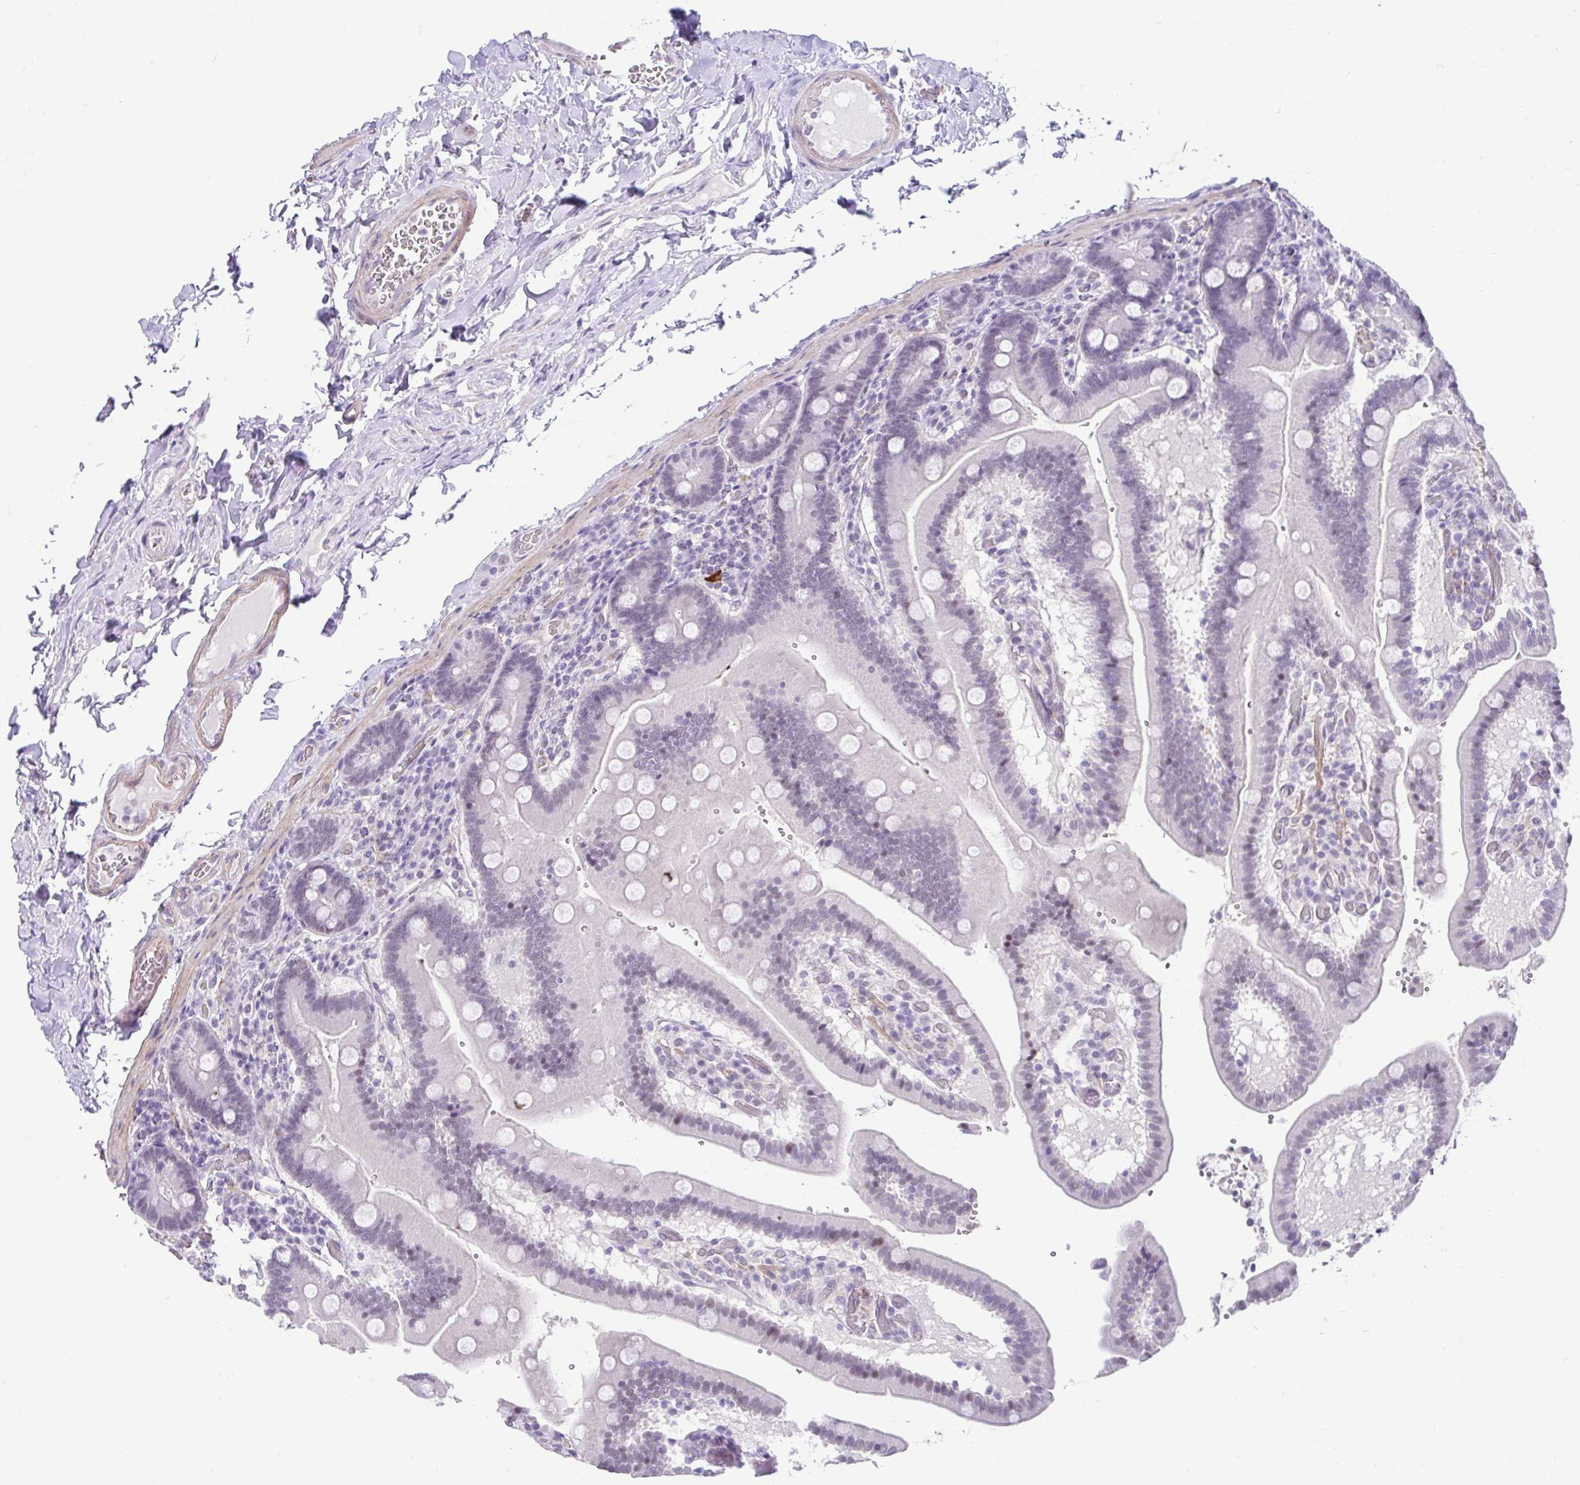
{"staining": {"intensity": "negative", "quantity": "none", "location": "none"}, "tissue": "duodenum", "cell_type": "Glandular cells", "image_type": "normal", "snomed": [{"axis": "morphology", "description": "Normal tissue, NOS"}, {"axis": "topography", "description": "Duodenum"}], "caption": "Glandular cells are negative for brown protein staining in normal duodenum. (DAB immunohistochemistry, high magnification).", "gene": "DCAF17", "patient": {"sex": "female", "age": 62}}